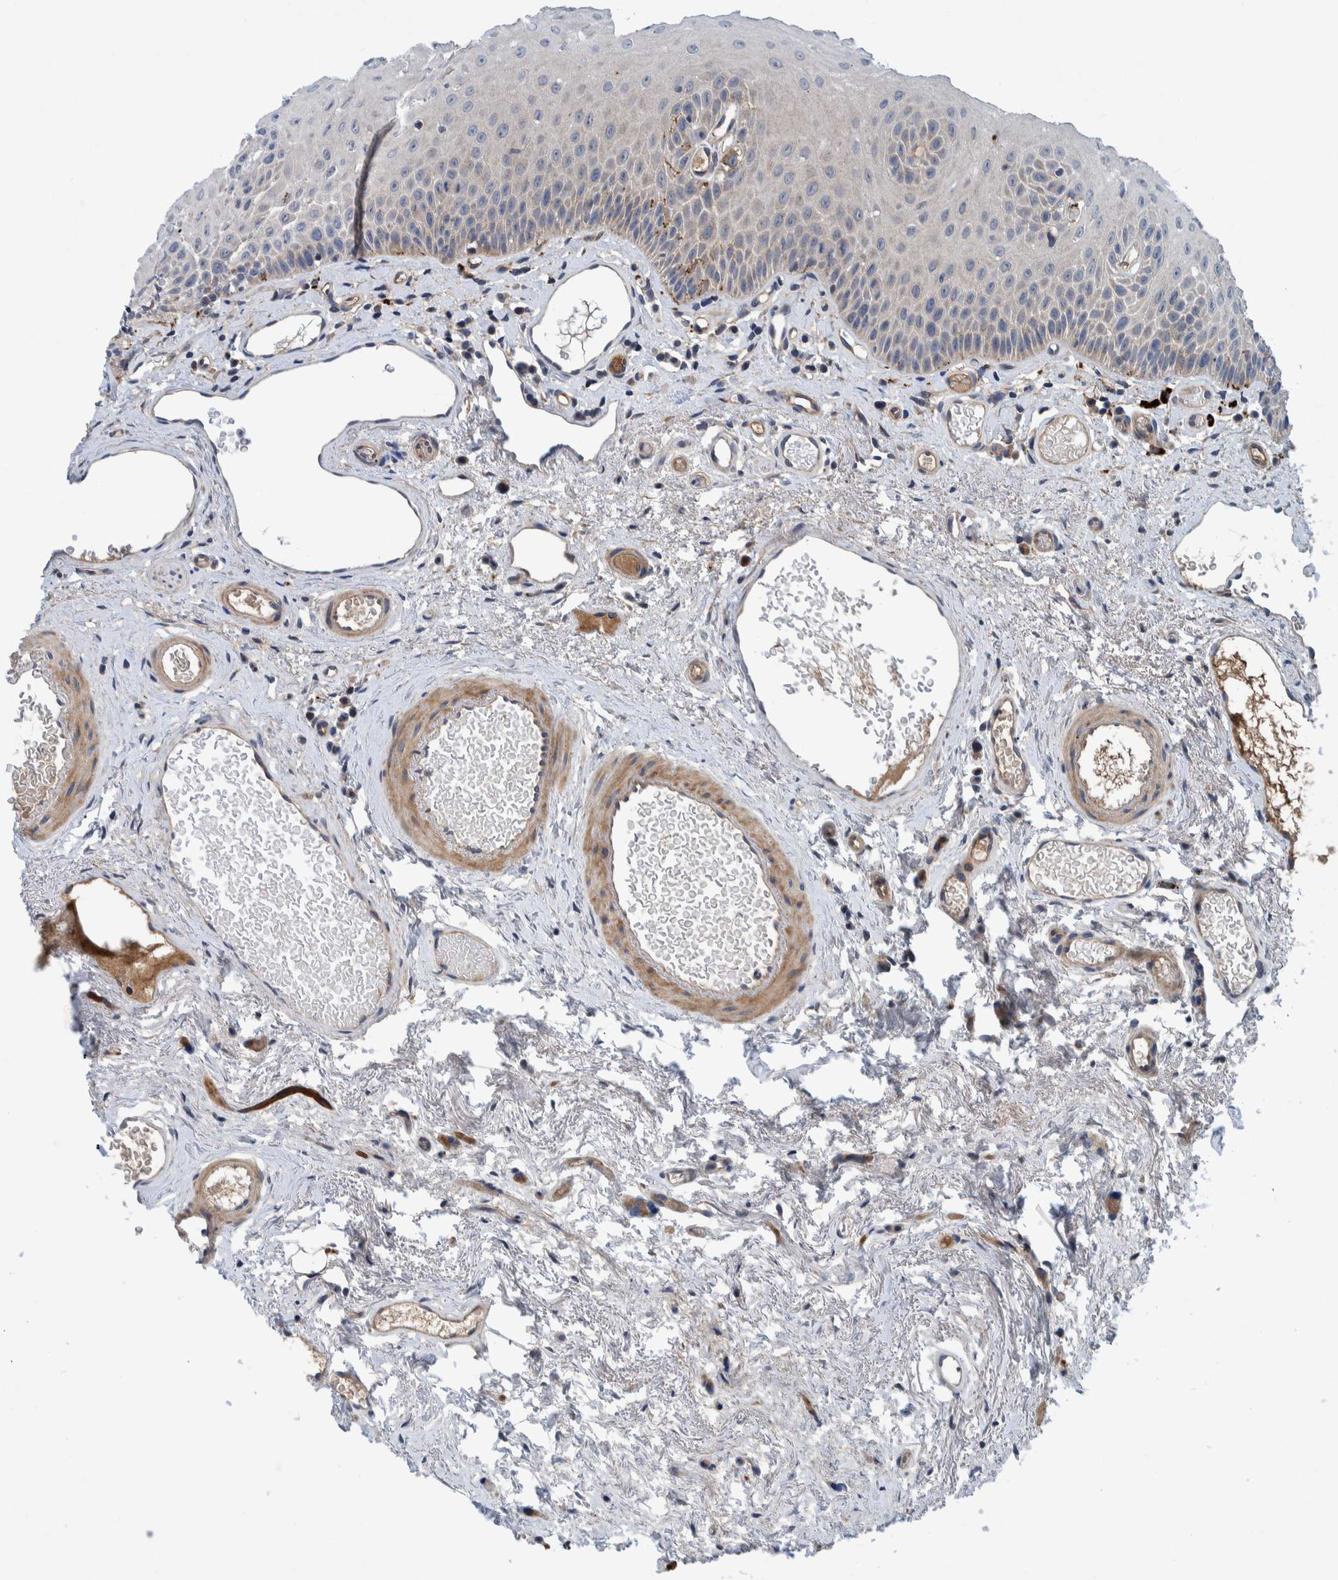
{"staining": {"intensity": "weak", "quantity": "25%-75%", "location": "cytoplasmic/membranous"}, "tissue": "oral mucosa", "cell_type": "Squamous epithelial cells", "image_type": "normal", "snomed": [{"axis": "morphology", "description": "Normal tissue, NOS"}, {"axis": "topography", "description": "Skeletal muscle"}, {"axis": "topography", "description": "Oral tissue"}, {"axis": "topography", "description": "Peripheral nerve tissue"}], "caption": "A micrograph of human oral mucosa stained for a protein exhibits weak cytoplasmic/membranous brown staining in squamous epithelial cells. (IHC, brightfield microscopy, high magnification).", "gene": "ITIH3", "patient": {"sex": "female", "age": 84}}